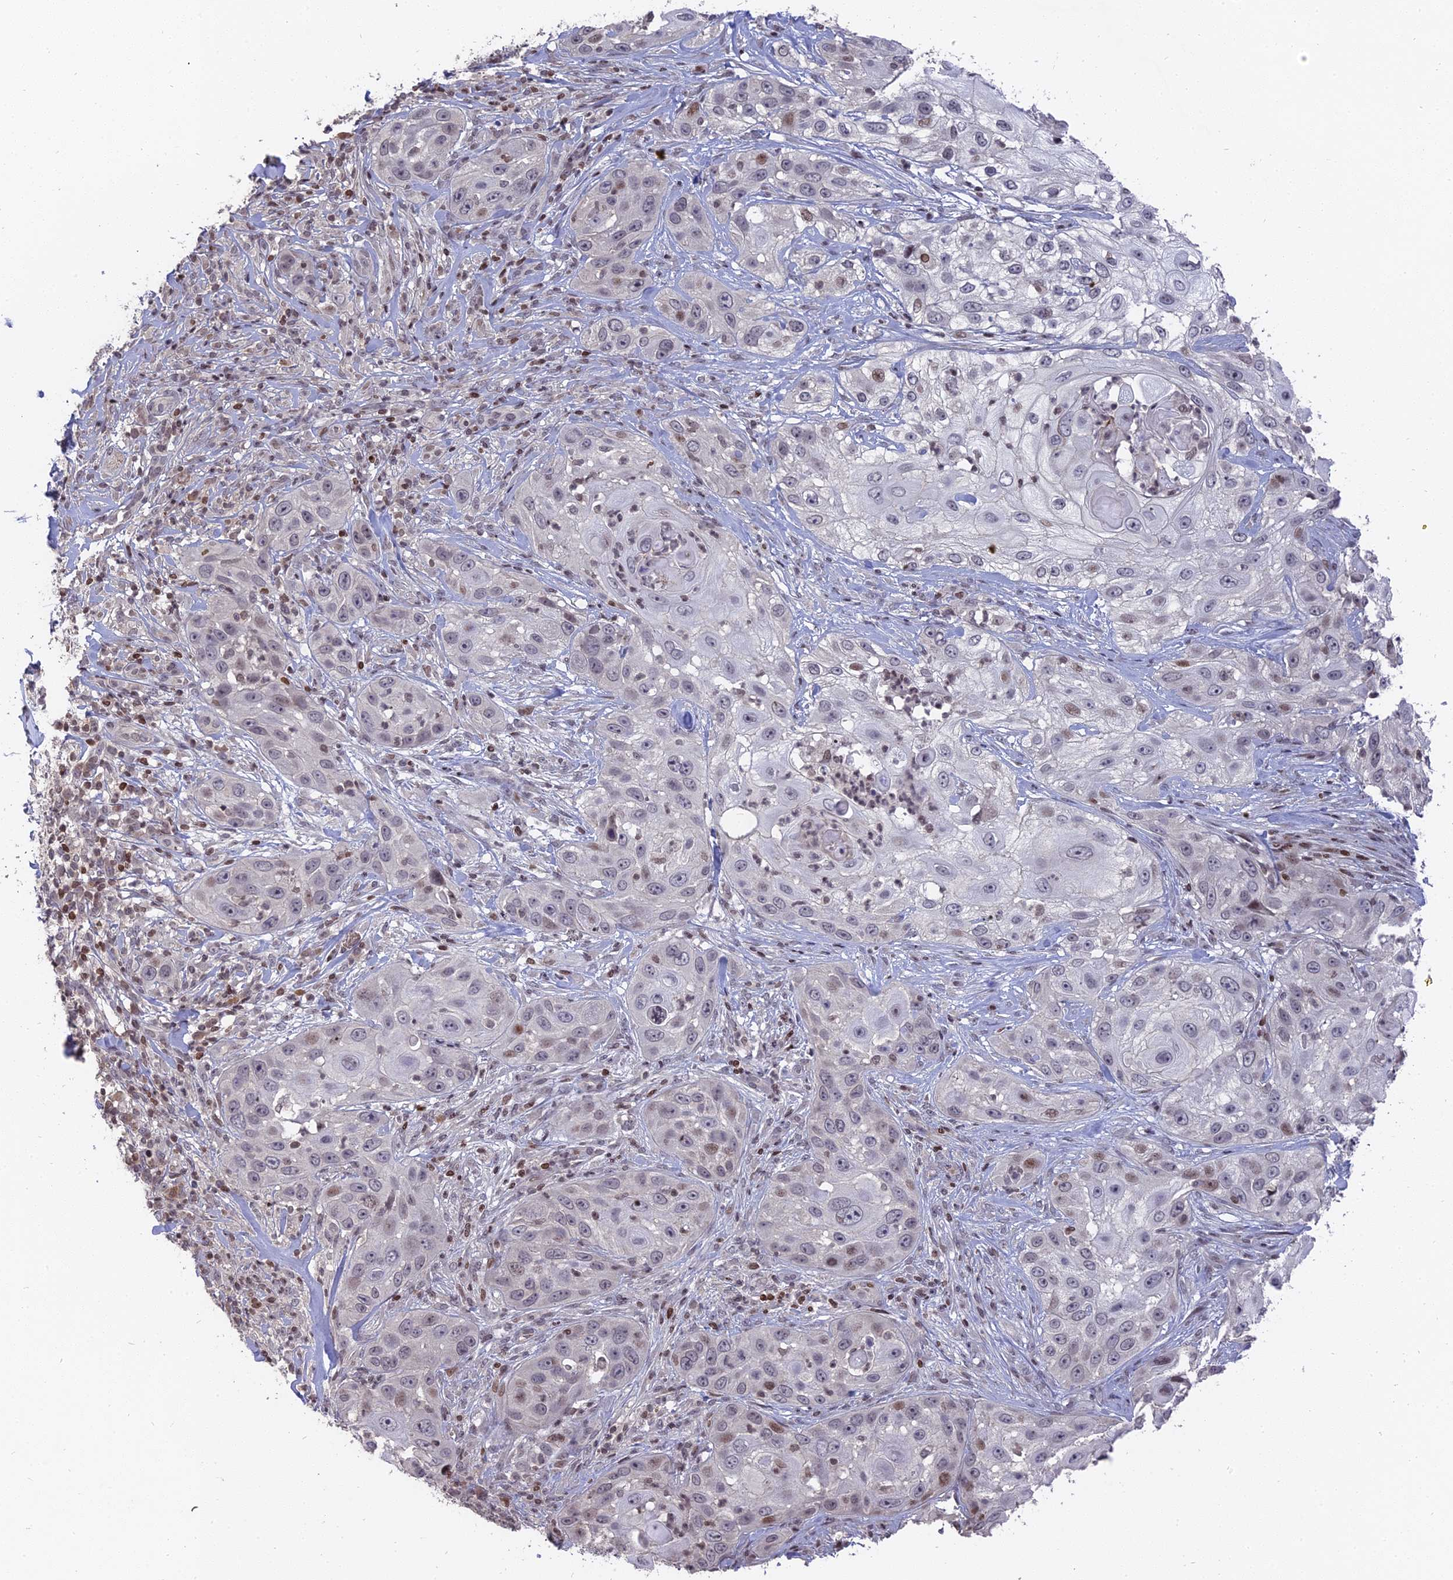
{"staining": {"intensity": "weak", "quantity": "<25%", "location": "nuclear"}, "tissue": "skin cancer", "cell_type": "Tumor cells", "image_type": "cancer", "snomed": [{"axis": "morphology", "description": "Squamous cell carcinoma, NOS"}, {"axis": "topography", "description": "Skin"}], "caption": "Immunohistochemistry (IHC) of human skin cancer shows no positivity in tumor cells.", "gene": "NR1H3", "patient": {"sex": "female", "age": 44}}